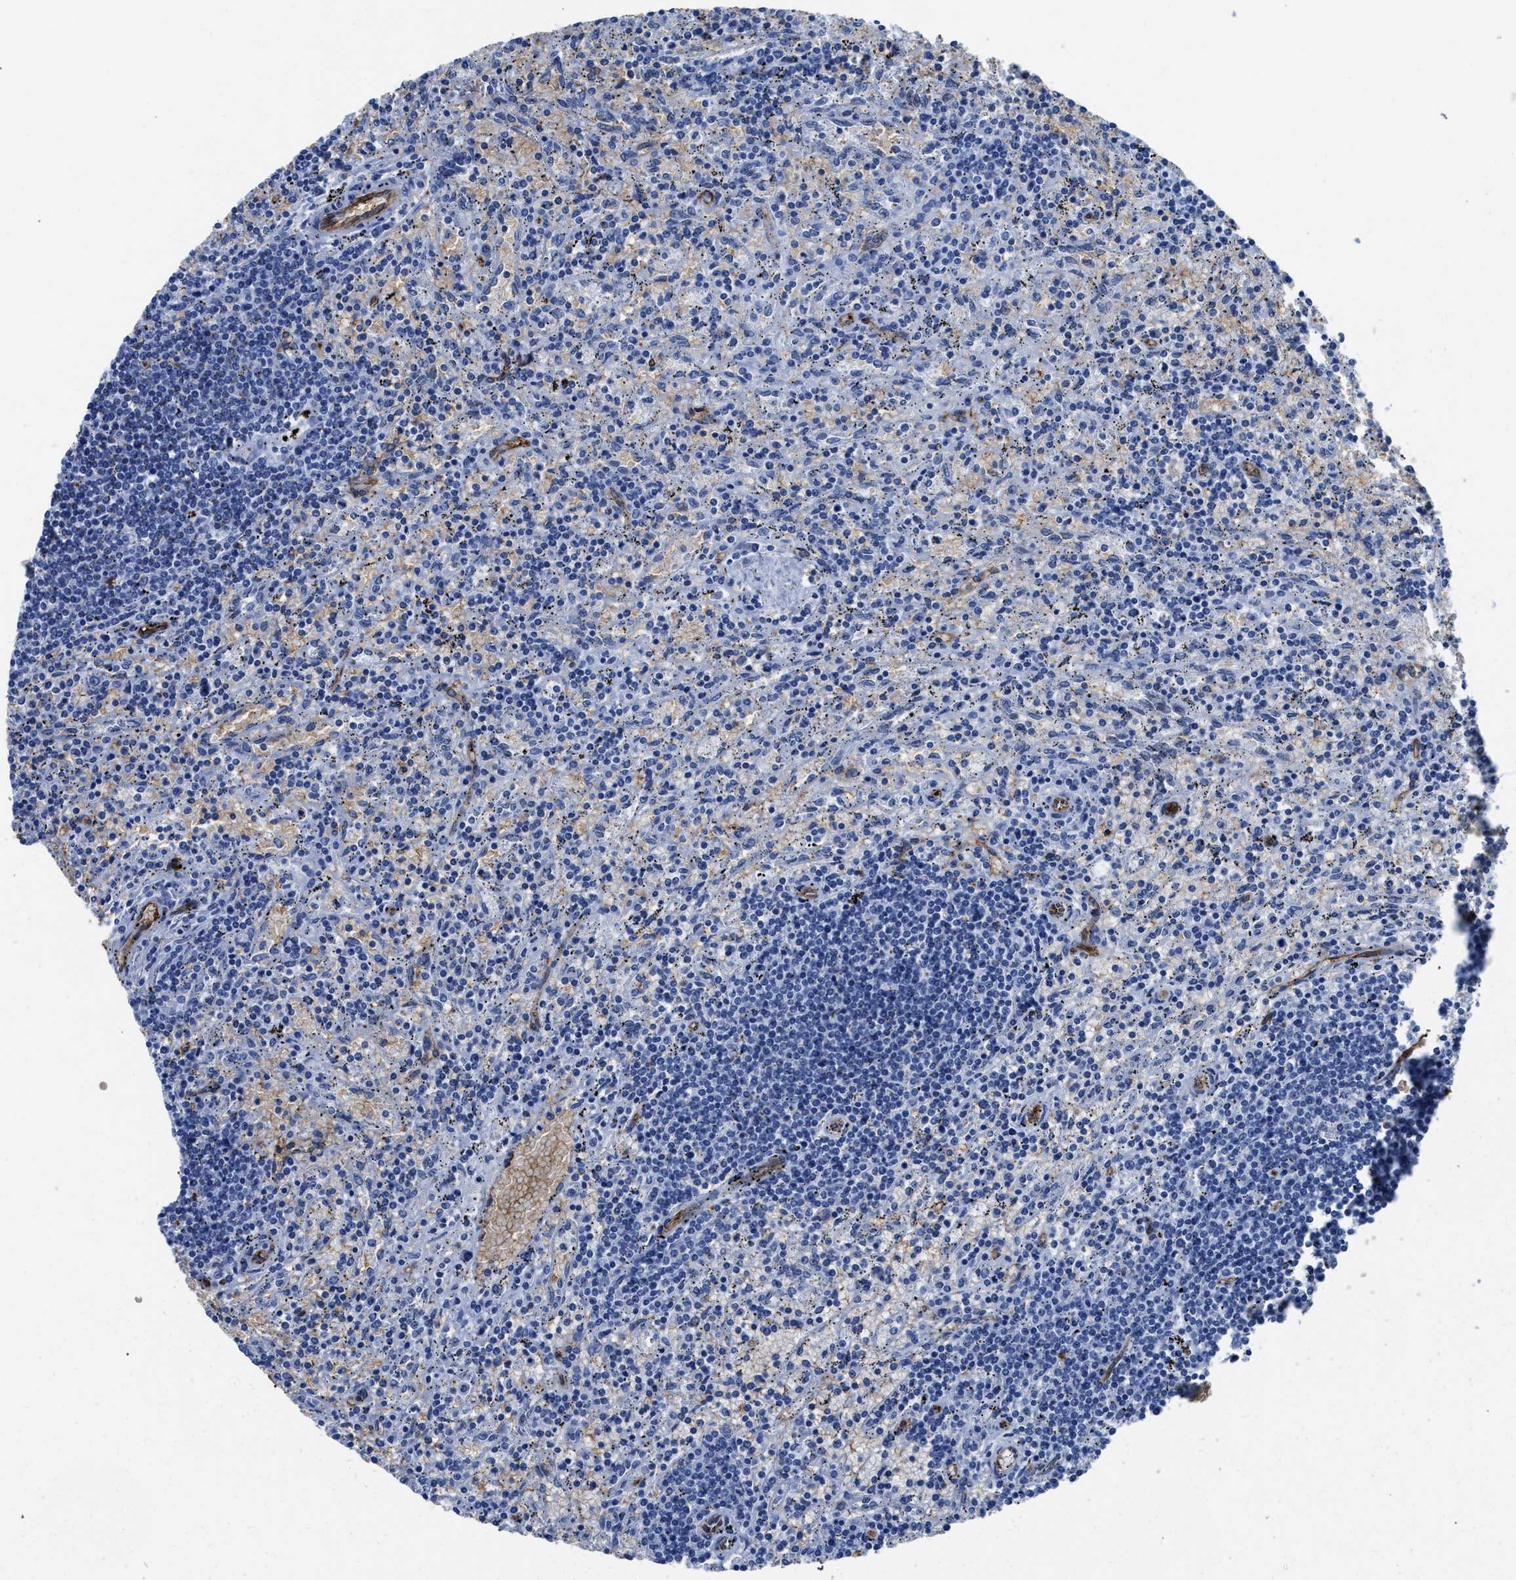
{"staining": {"intensity": "negative", "quantity": "none", "location": "none"}, "tissue": "lymphoma", "cell_type": "Tumor cells", "image_type": "cancer", "snomed": [{"axis": "morphology", "description": "Malignant lymphoma, non-Hodgkin's type, Low grade"}, {"axis": "topography", "description": "Spleen"}], "caption": "Immunohistochemistry (IHC) micrograph of human malignant lymphoma, non-Hodgkin's type (low-grade) stained for a protein (brown), which displays no positivity in tumor cells. Brightfield microscopy of immunohistochemistry stained with DAB (brown) and hematoxylin (blue), captured at high magnification.", "gene": "AQP1", "patient": {"sex": "male", "age": 76}}